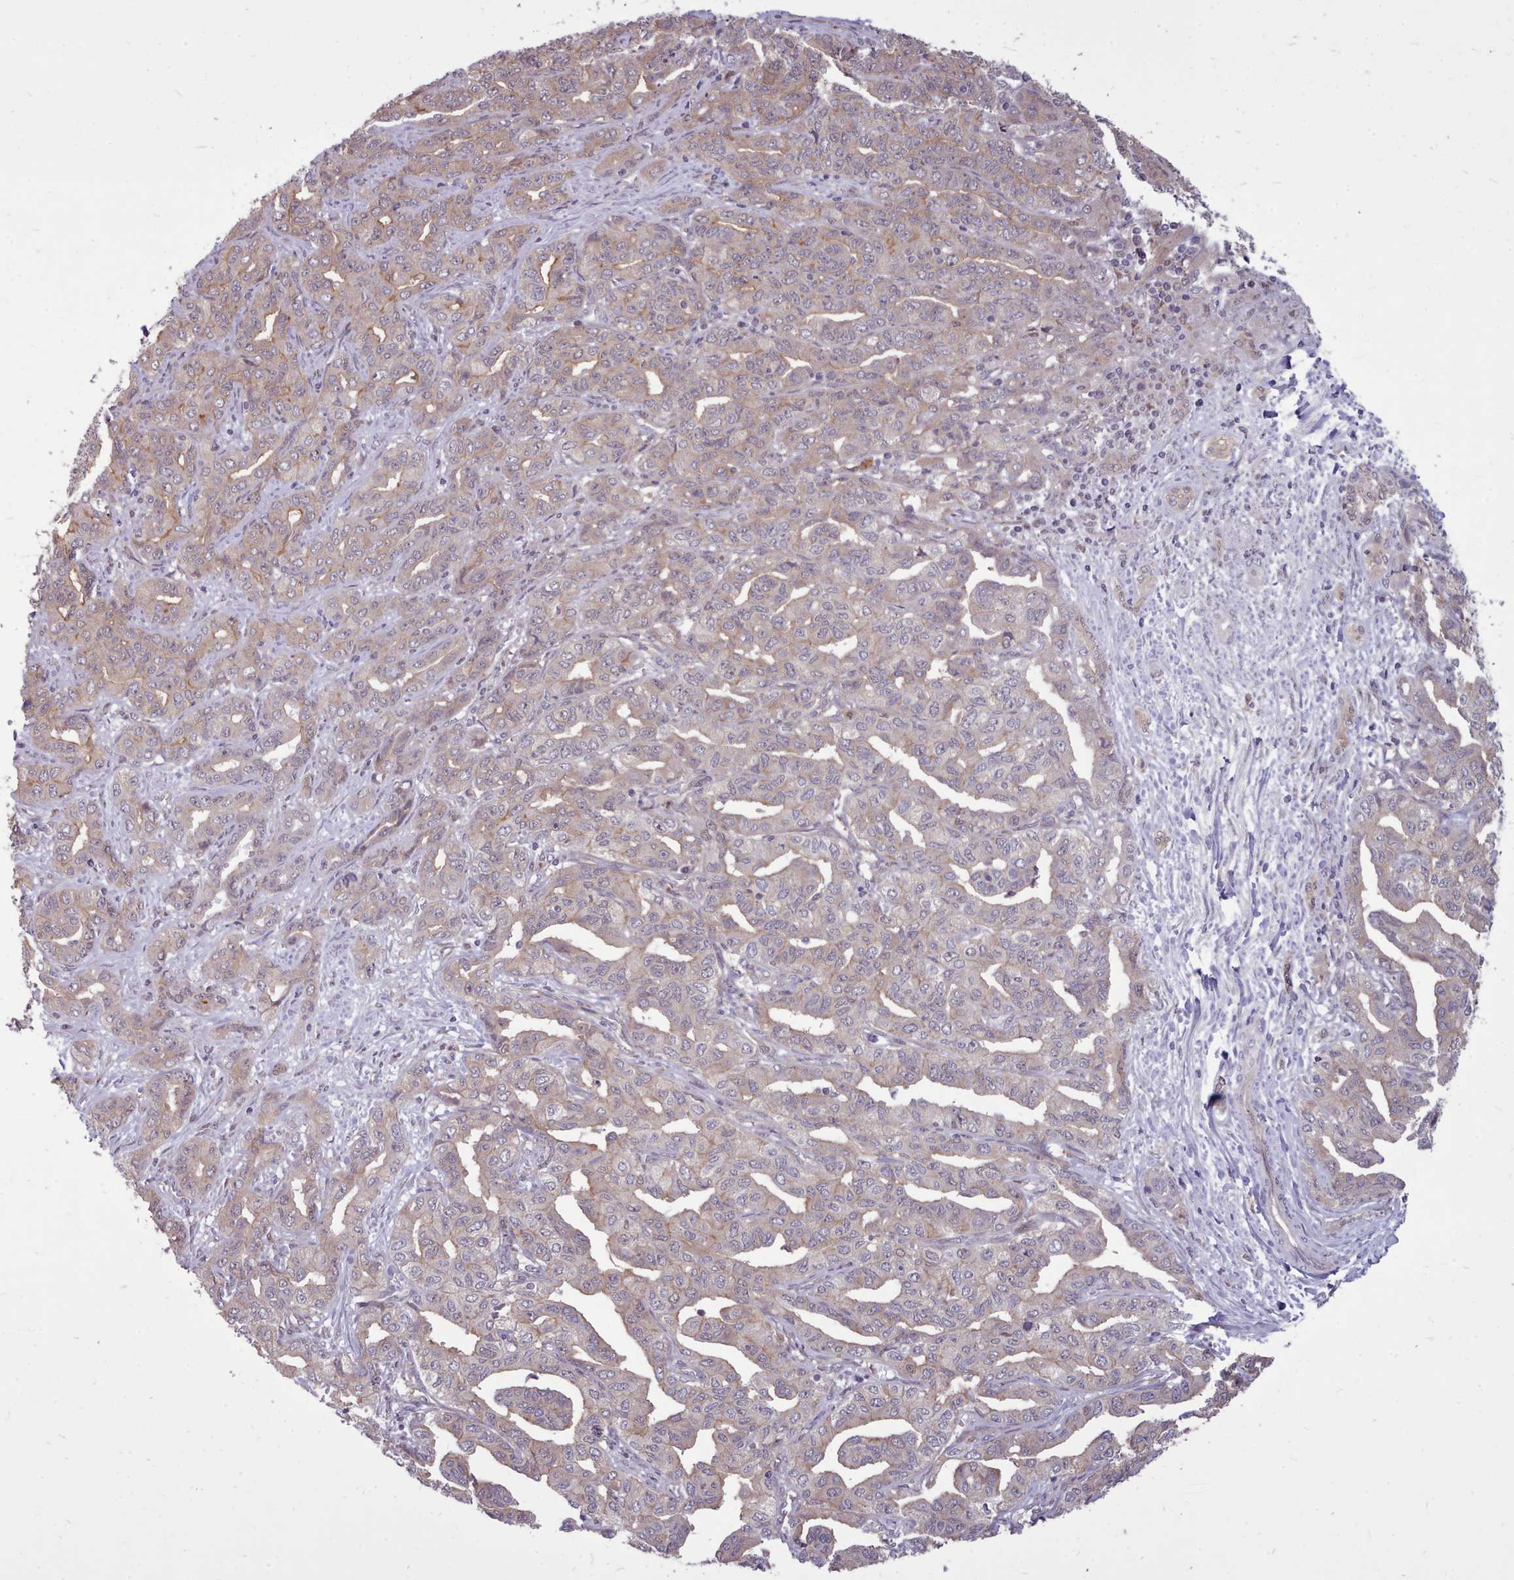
{"staining": {"intensity": "negative", "quantity": "none", "location": "none"}, "tissue": "liver cancer", "cell_type": "Tumor cells", "image_type": "cancer", "snomed": [{"axis": "morphology", "description": "Cholangiocarcinoma"}, {"axis": "topography", "description": "Liver"}], "caption": "Immunohistochemistry (IHC) micrograph of neoplastic tissue: human liver cholangiocarcinoma stained with DAB (3,3'-diaminobenzidine) demonstrates no significant protein staining in tumor cells.", "gene": "AHCY", "patient": {"sex": "male", "age": 59}}